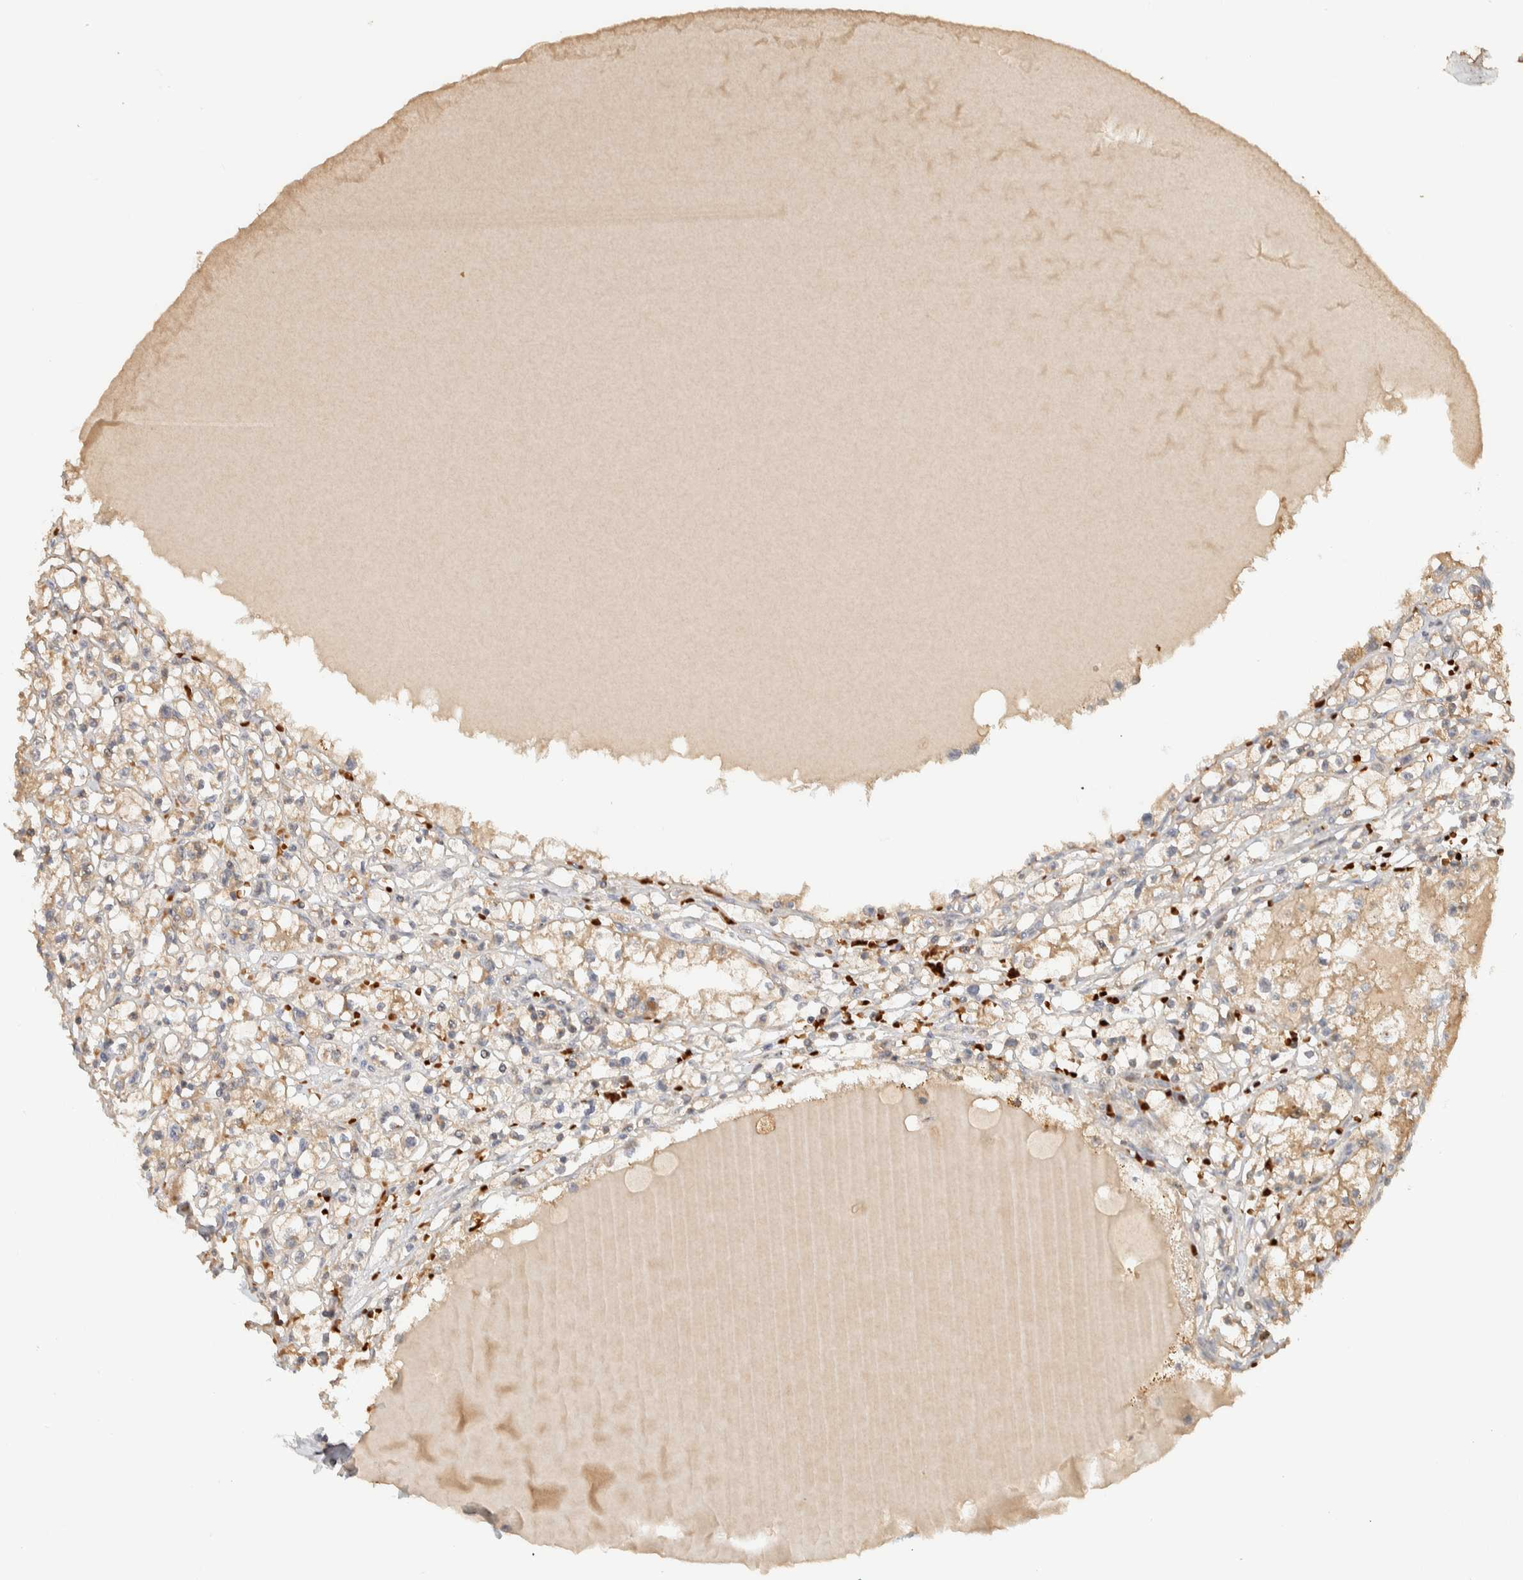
{"staining": {"intensity": "weak", "quantity": "25%-75%", "location": "cytoplasmic/membranous"}, "tissue": "renal cancer", "cell_type": "Tumor cells", "image_type": "cancer", "snomed": [{"axis": "morphology", "description": "Adenocarcinoma, NOS"}, {"axis": "topography", "description": "Kidney"}], "caption": "Immunohistochemistry staining of renal adenocarcinoma, which reveals low levels of weak cytoplasmic/membranous staining in about 25%-75% of tumor cells indicating weak cytoplasmic/membranous protein expression. The staining was performed using DAB (3,3'-diaminobenzidine) (brown) for protein detection and nuclei were counterstained in hematoxylin (blue).", "gene": "TTI2", "patient": {"sex": "male", "age": 56}}